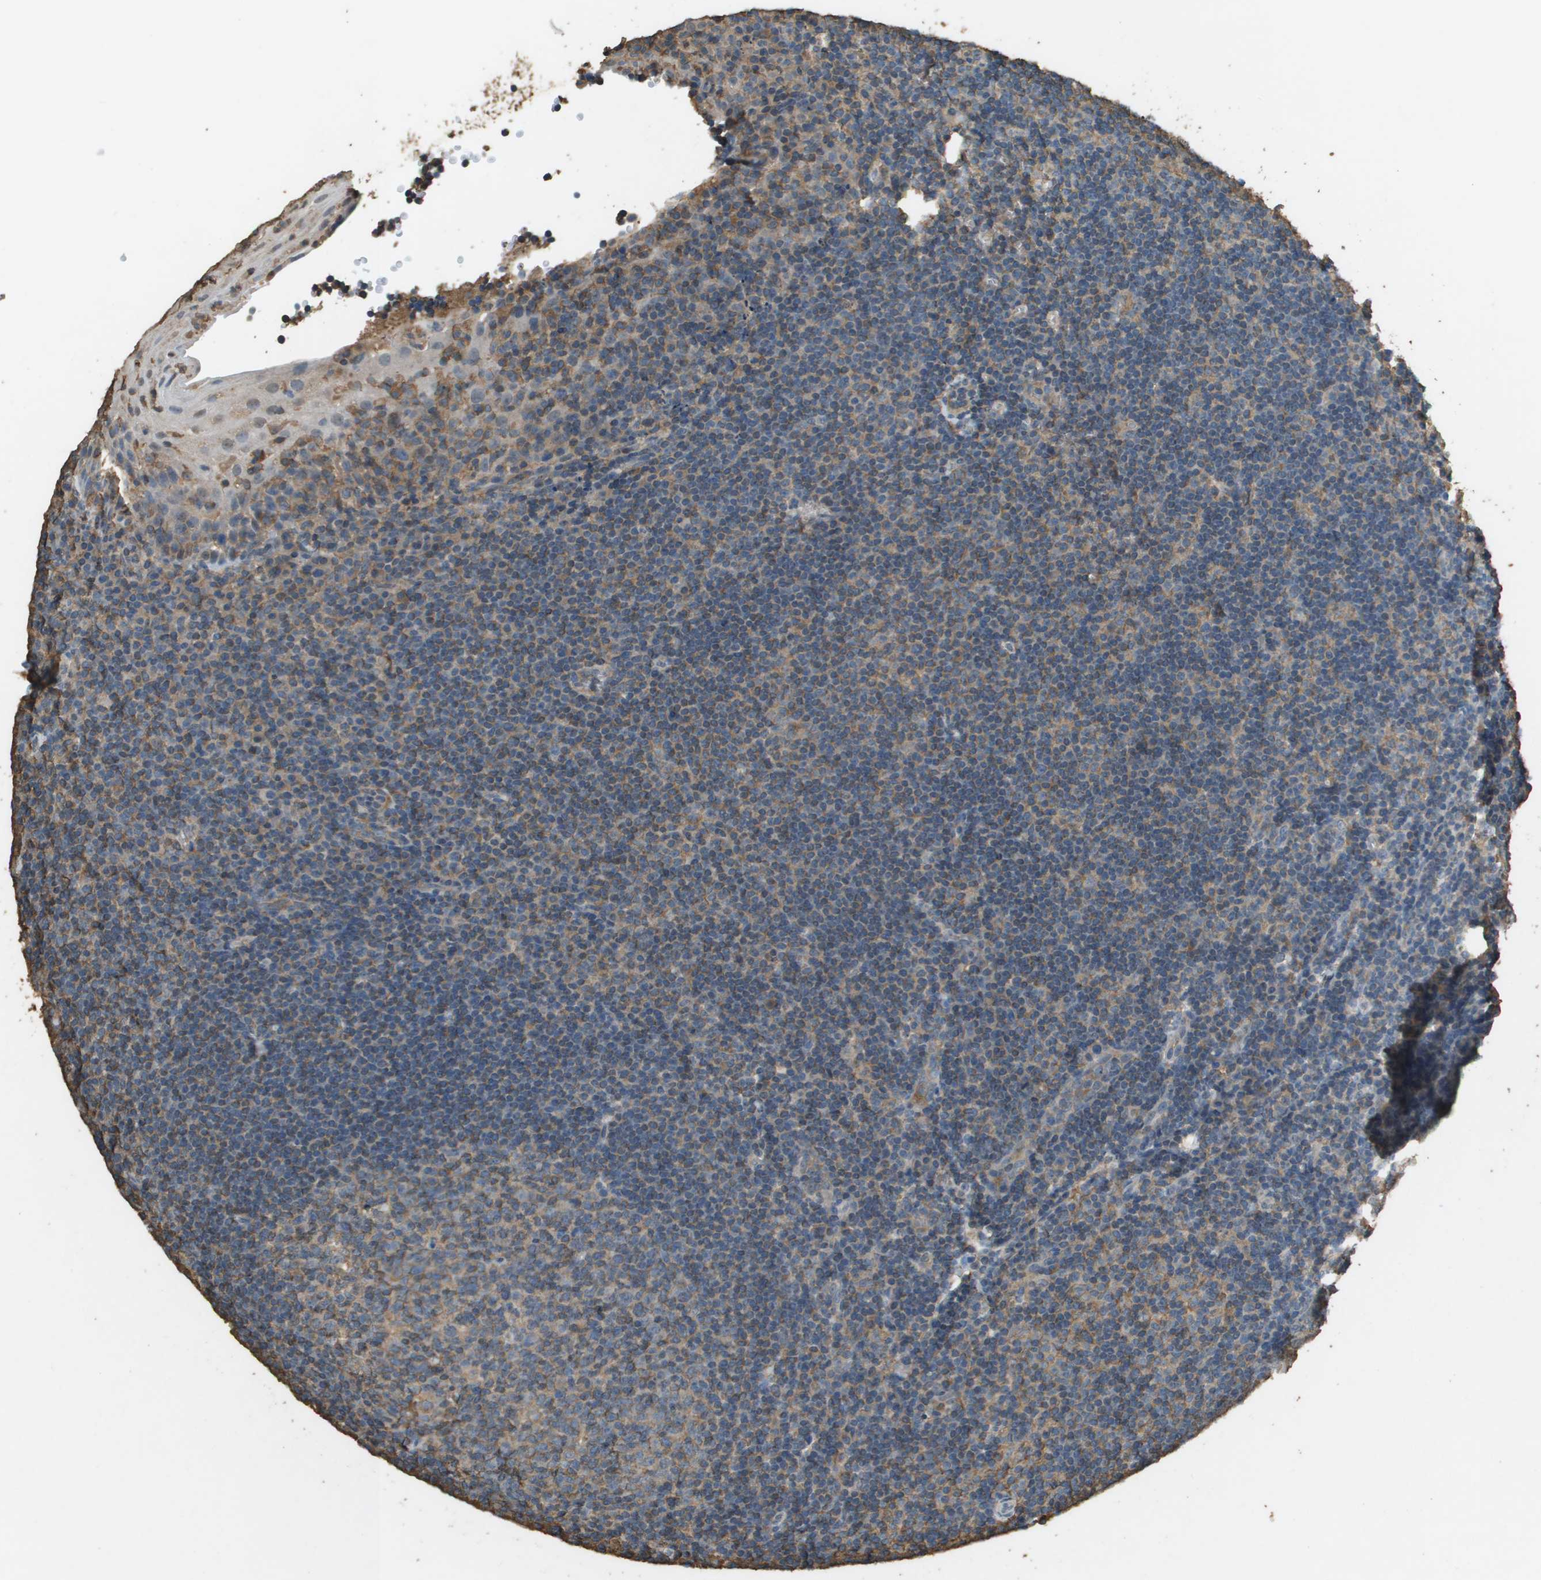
{"staining": {"intensity": "weak", "quantity": ">75%", "location": "cytoplasmic/membranous"}, "tissue": "tonsil", "cell_type": "Germinal center cells", "image_type": "normal", "snomed": [{"axis": "morphology", "description": "Normal tissue, NOS"}, {"axis": "topography", "description": "Tonsil"}], "caption": "Immunohistochemistry (IHC) of benign human tonsil reveals low levels of weak cytoplasmic/membranous staining in about >75% of germinal center cells. (brown staining indicates protein expression, while blue staining denotes nuclei).", "gene": "MS4A7", "patient": {"sex": "male", "age": 37}}